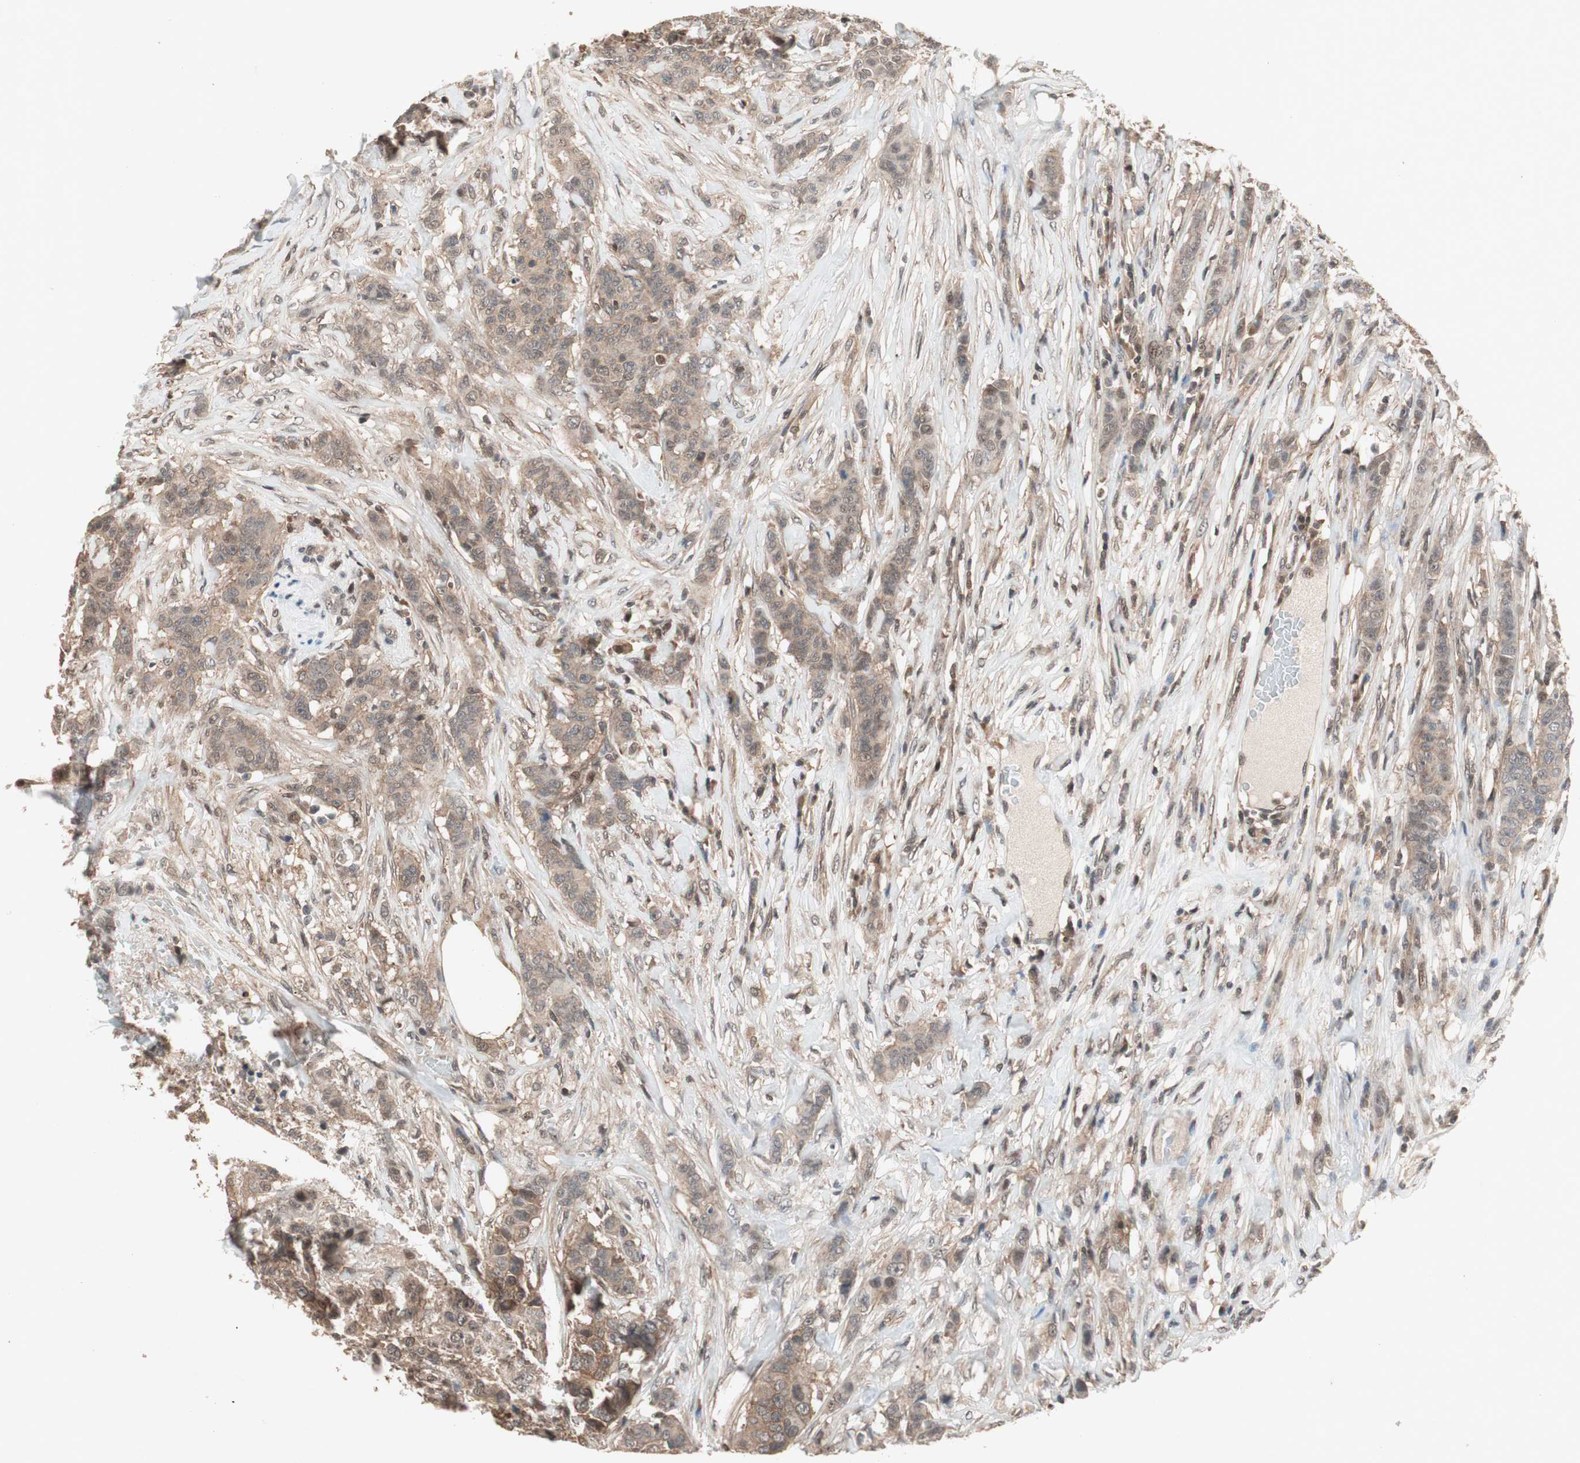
{"staining": {"intensity": "moderate", "quantity": ">75%", "location": "cytoplasmic/membranous"}, "tissue": "breast cancer", "cell_type": "Tumor cells", "image_type": "cancer", "snomed": [{"axis": "morphology", "description": "Duct carcinoma"}, {"axis": "topography", "description": "Breast"}], "caption": "IHC of breast cancer reveals medium levels of moderate cytoplasmic/membranous staining in approximately >75% of tumor cells.", "gene": "GART", "patient": {"sex": "female", "age": 40}}